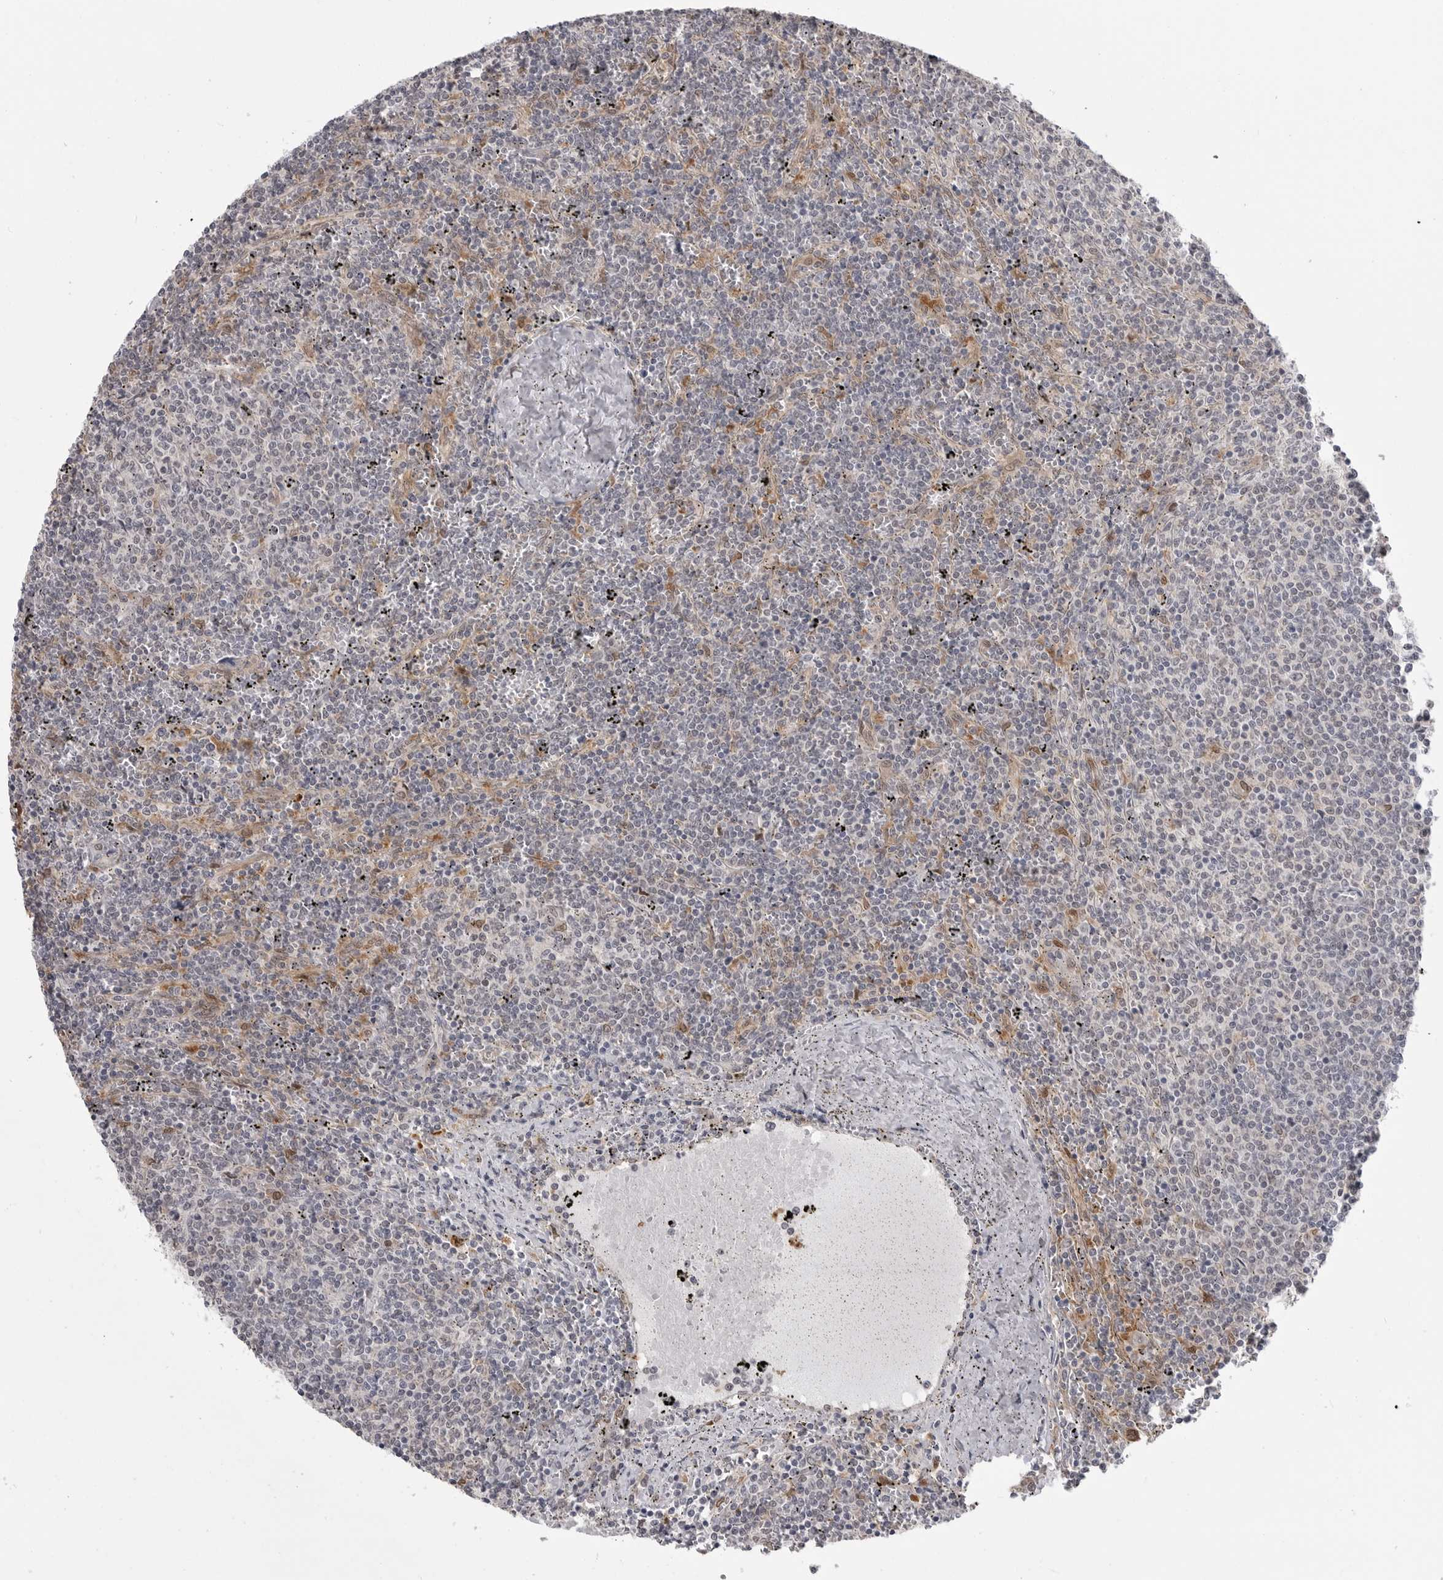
{"staining": {"intensity": "negative", "quantity": "none", "location": "none"}, "tissue": "lymphoma", "cell_type": "Tumor cells", "image_type": "cancer", "snomed": [{"axis": "morphology", "description": "Malignant lymphoma, non-Hodgkin's type, Low grade"}, {"axis": "topography", "description": "Spleen"}], "caption": "Tumor cells are negative for protein expression in human lymphoma.", "gene": "PNPO", "patient": {"sex": "female", "age": 50}}